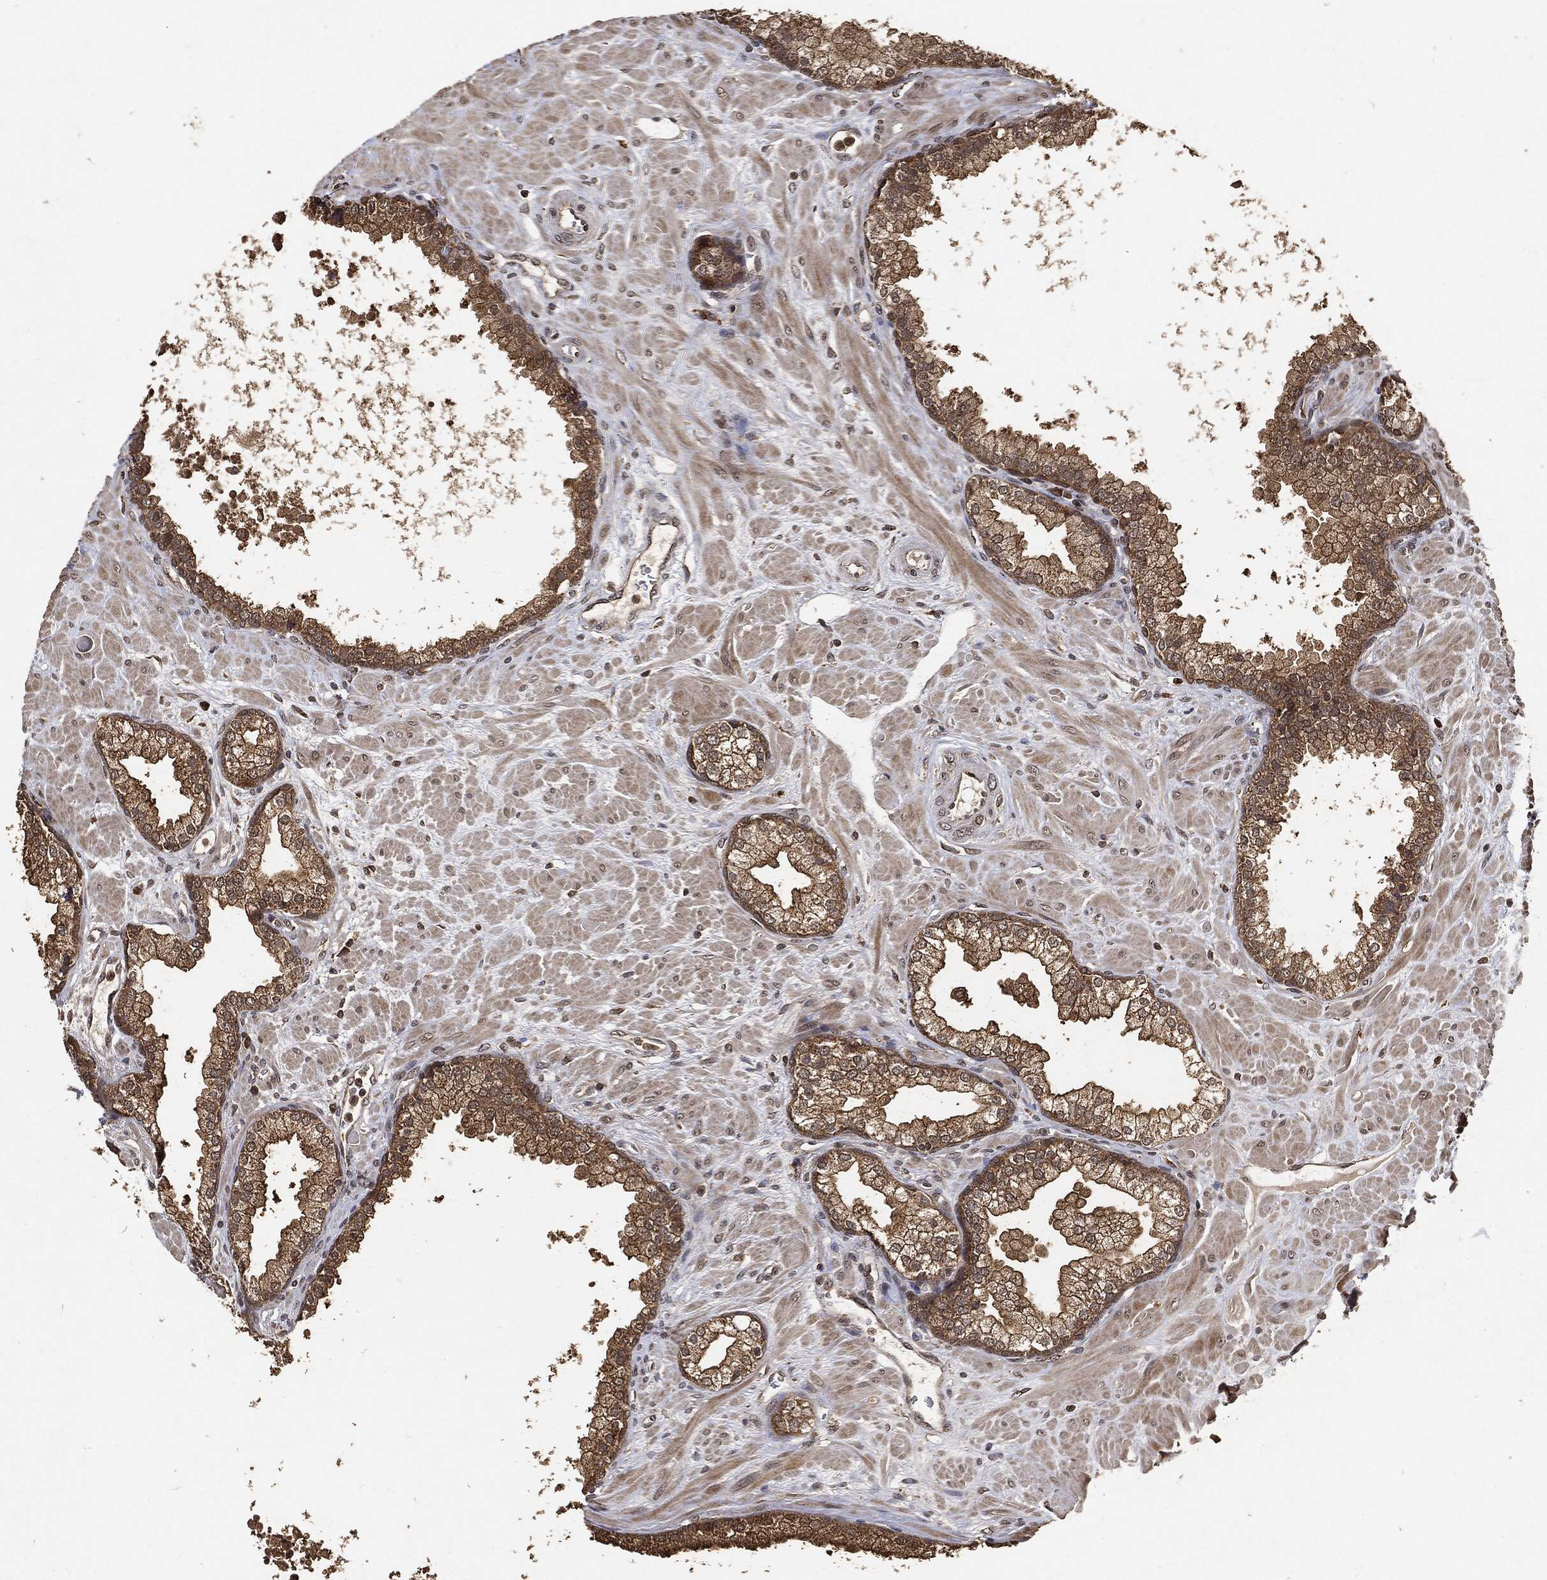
{"staining": {"intensity": "moderate", "quantity": "25%-75%", "location": "cytoplasmic/membranous"}, "tissue": "prostate", "cell_type": "Glandular cells", "image_type": "normal", "snomed": [{"axis": "morphology", "description": "Normal tissue, NOS"}, {"axis": "topography", "description": "Prostate"}], "caption": "Prostate was stained to show a protein in brown. There is medium levels of moderate cytoplasmic/membranous expression in about 25%-75% of glandular cells. (DAB IHC with brightfield microscopy, high magnification).", "gene": "ZNF226", "patient": {"sex": "male", "age": 63}}